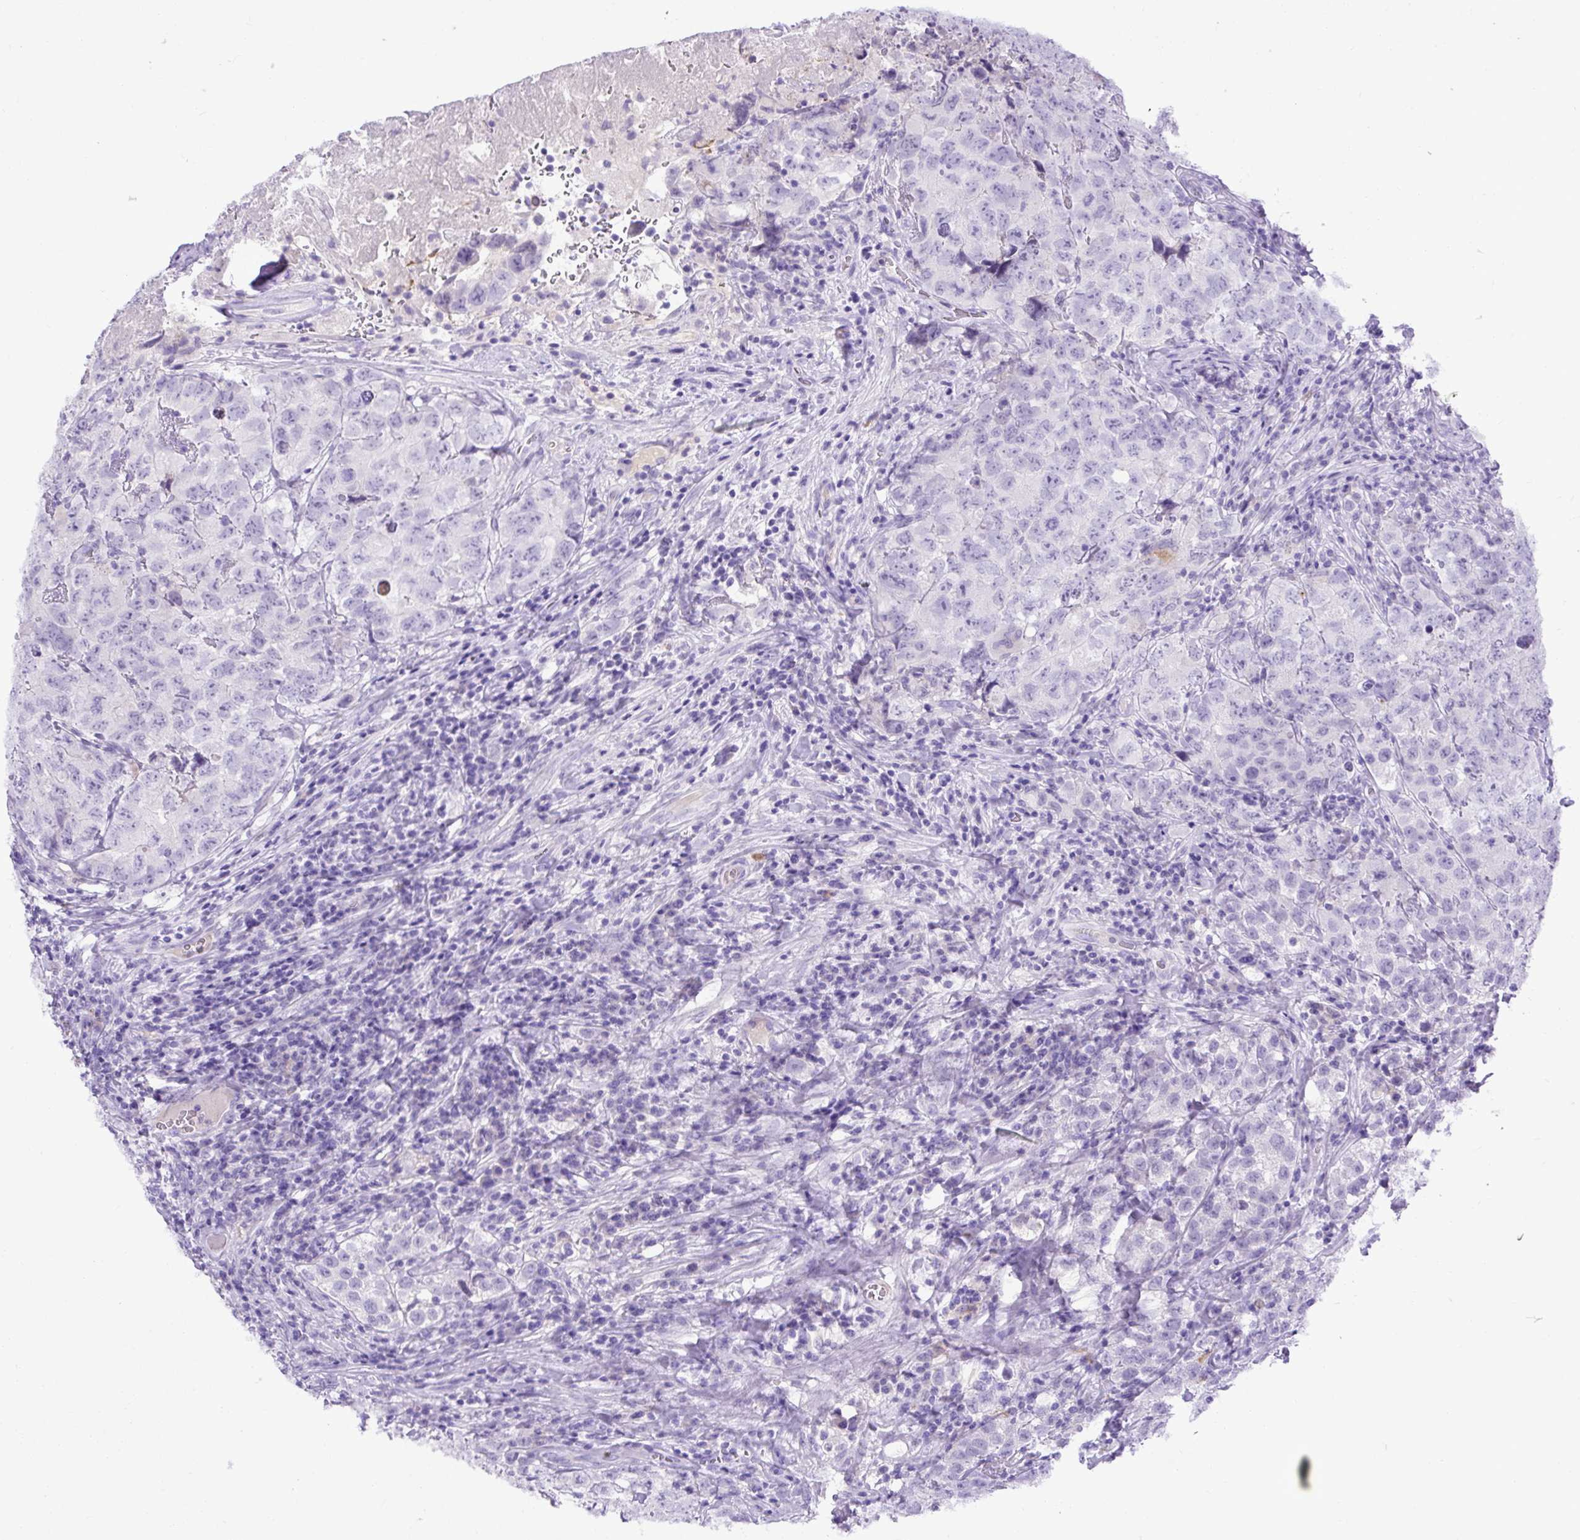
{"staining": {"intensity": "negative", "quantity": "none", "location": "none"}, "tissue": "testis cancer", "cell_type": "Tumor cells", "image_type": "cancer", "snomed": [{"axis": "morphology", "description": "Seminoma, NOS"}, {"axis": "morphology", "description": "Carcinoma, Embryonal, NOS"}, {"axis": "topography", "description": "Testis"}], "caption": "Immunohistochemistry of embryonal carcinoma (testis) reveals no positivity in tumor cells. (DAB immunohistochemistry (IHC) with hematoxylin counter stain).", "gene": "SPTBN5", "patient": {"sex": "male", "age": 43}}